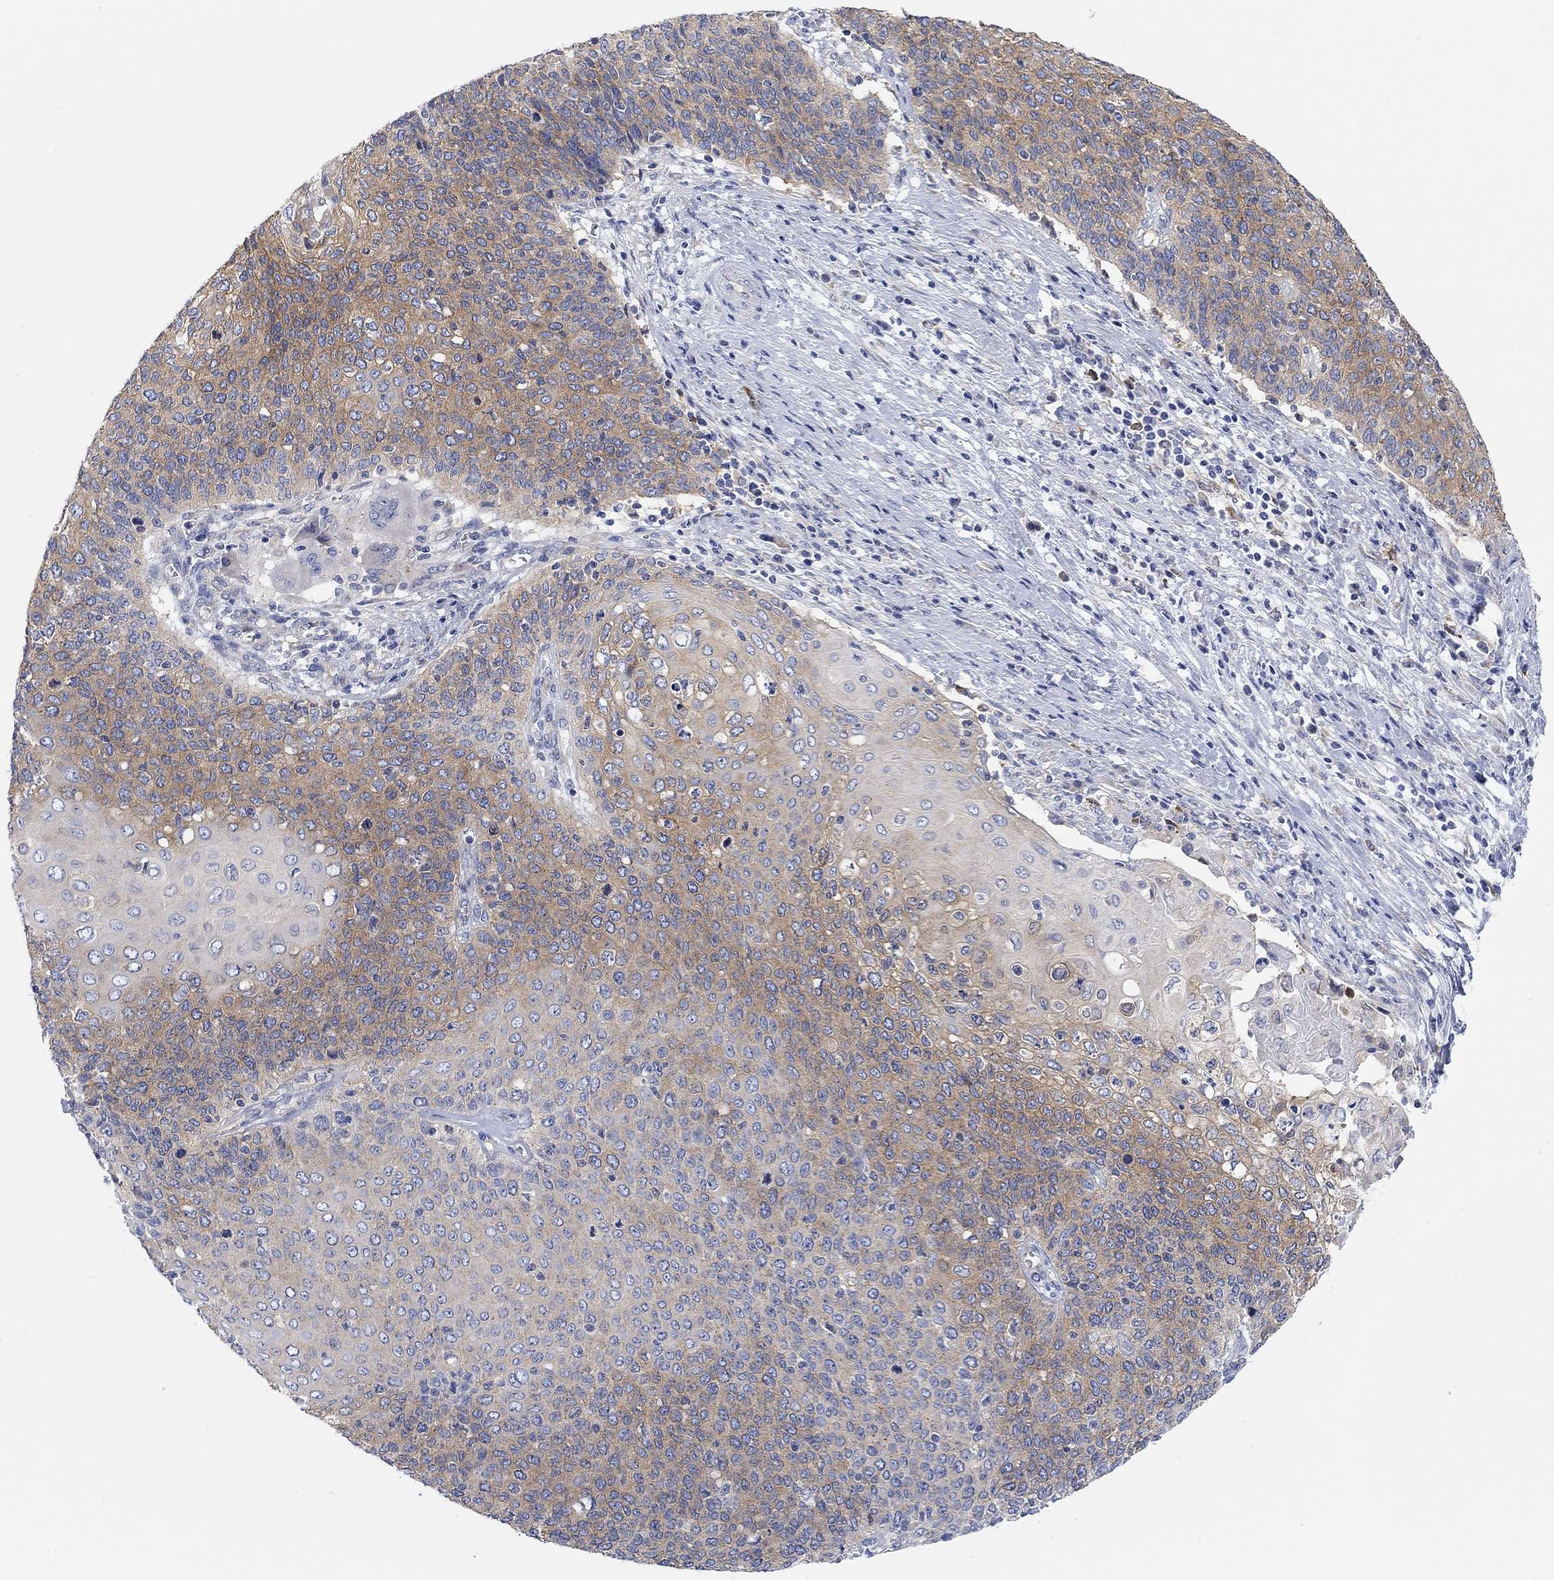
{"staining": {"intensity": "moderate", "quantity": "<25%", "location": "cytoplasmic/membranous"}, "tissue": "cervical cancer", "cell_type": "Tumor cells", "image_type": "cancer", "snomed": [{"axis": "morphology", "description": "Squamous cell carcinoma, NOS"}, {"axis": "topography", "description": "Cervix"}], "caption": "Moderate cytoplasmic/membranous protein expression is present in about <25% of tumor cells in cervical squamous cell carcinoma.", "gene": "RGS1", "patient": {"sex": "female", "age": 39}}